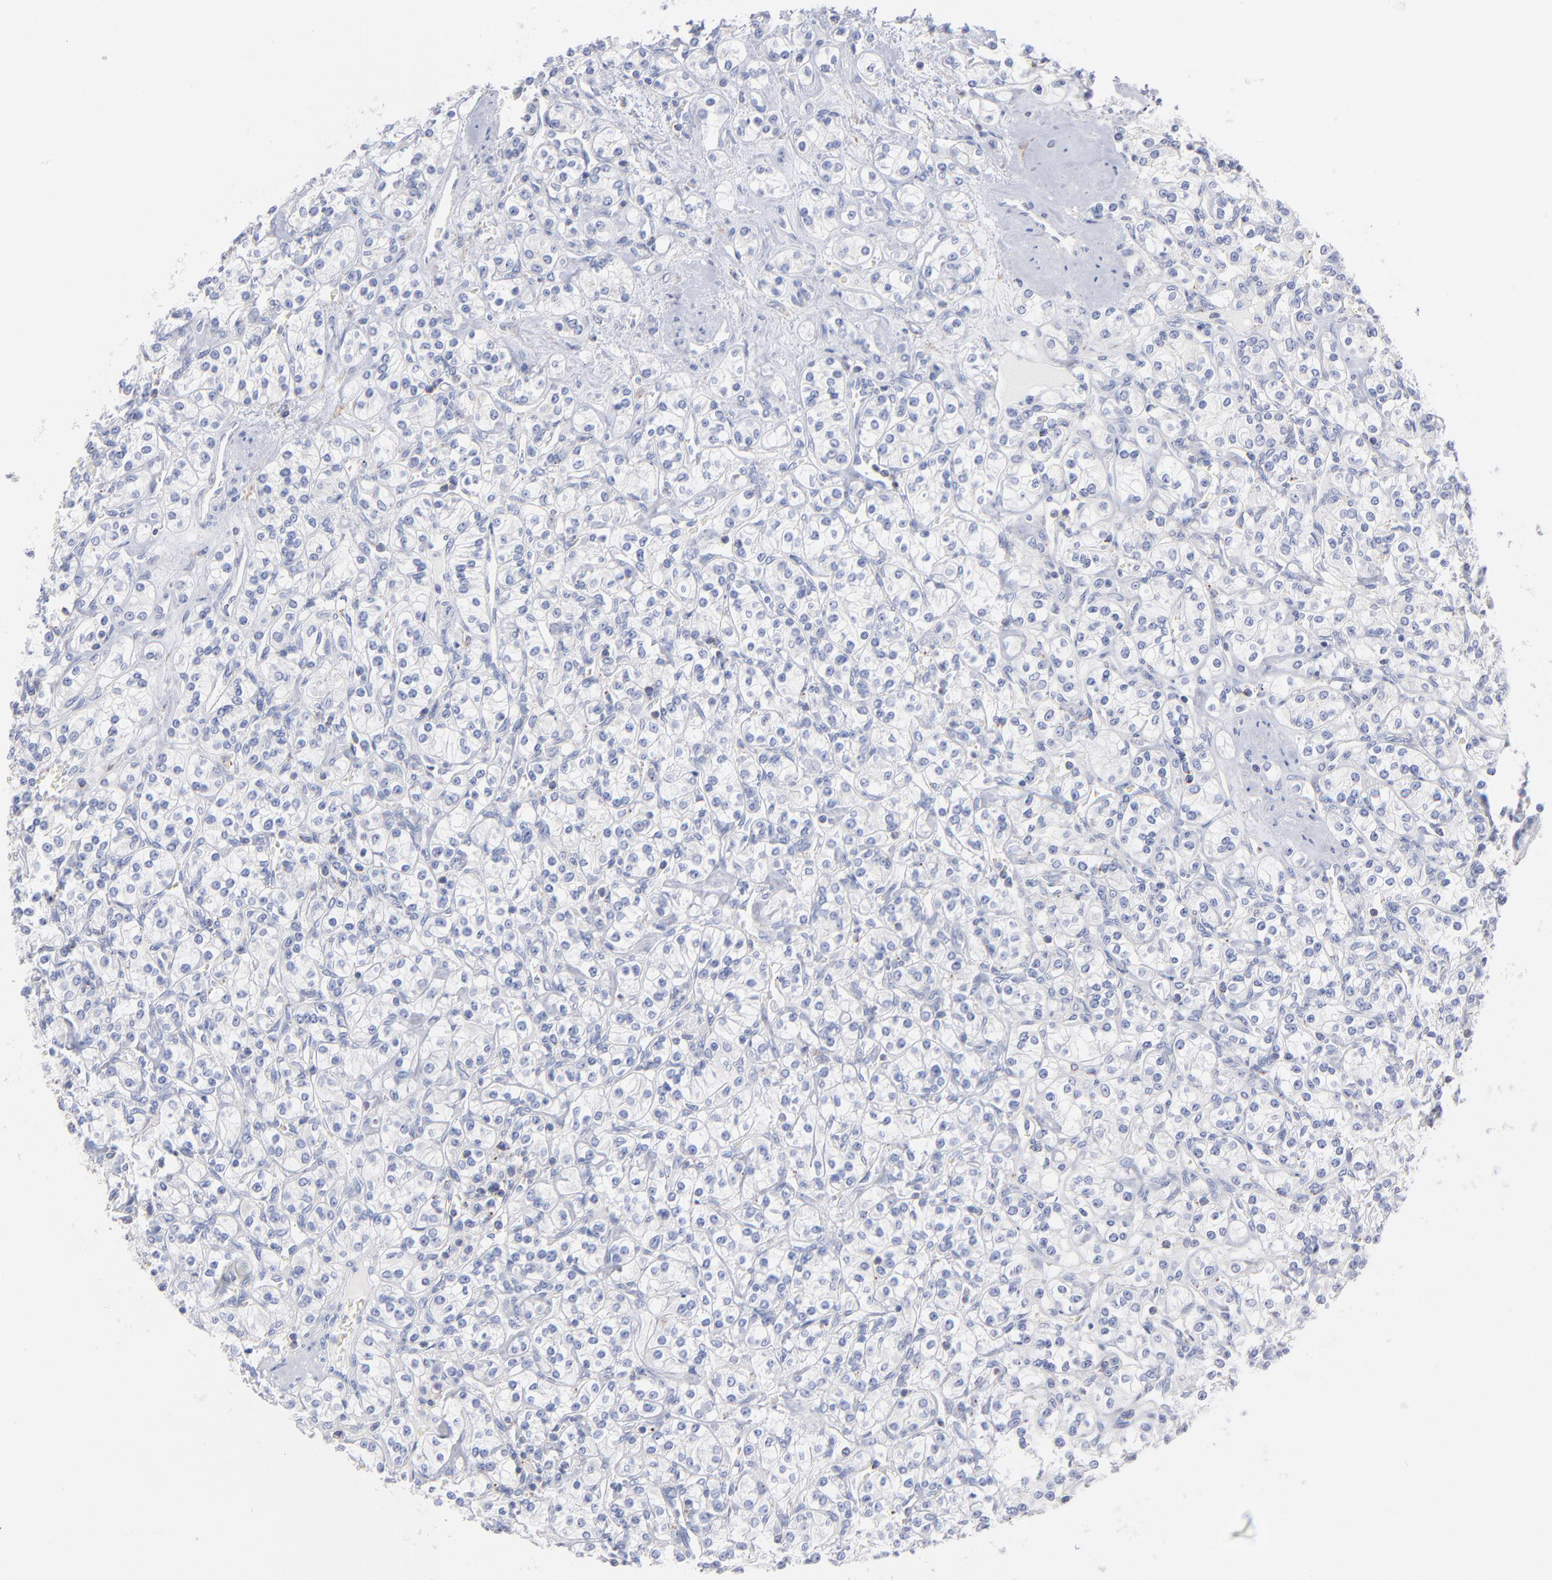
{"staining": {"intensity": "negative", "quantity": "none", "location": "none"}, "tissue": "renal cancer", "cell_type": "Tumor cells", "image_type": "cancer", "snomed": [{"axis": "morphology", "description": "Adenocarcinoma, NOS"}, {"axis": "topography", "description": "Kidney"}], "caption": "This is a histopathology image of immunohistochemistry (IHC) staining of renal adenocarcinoma, which shows no staining in tumor cells.", "gene": "SEPTIN6", "patient": {"sex": "male", "age": 77}}